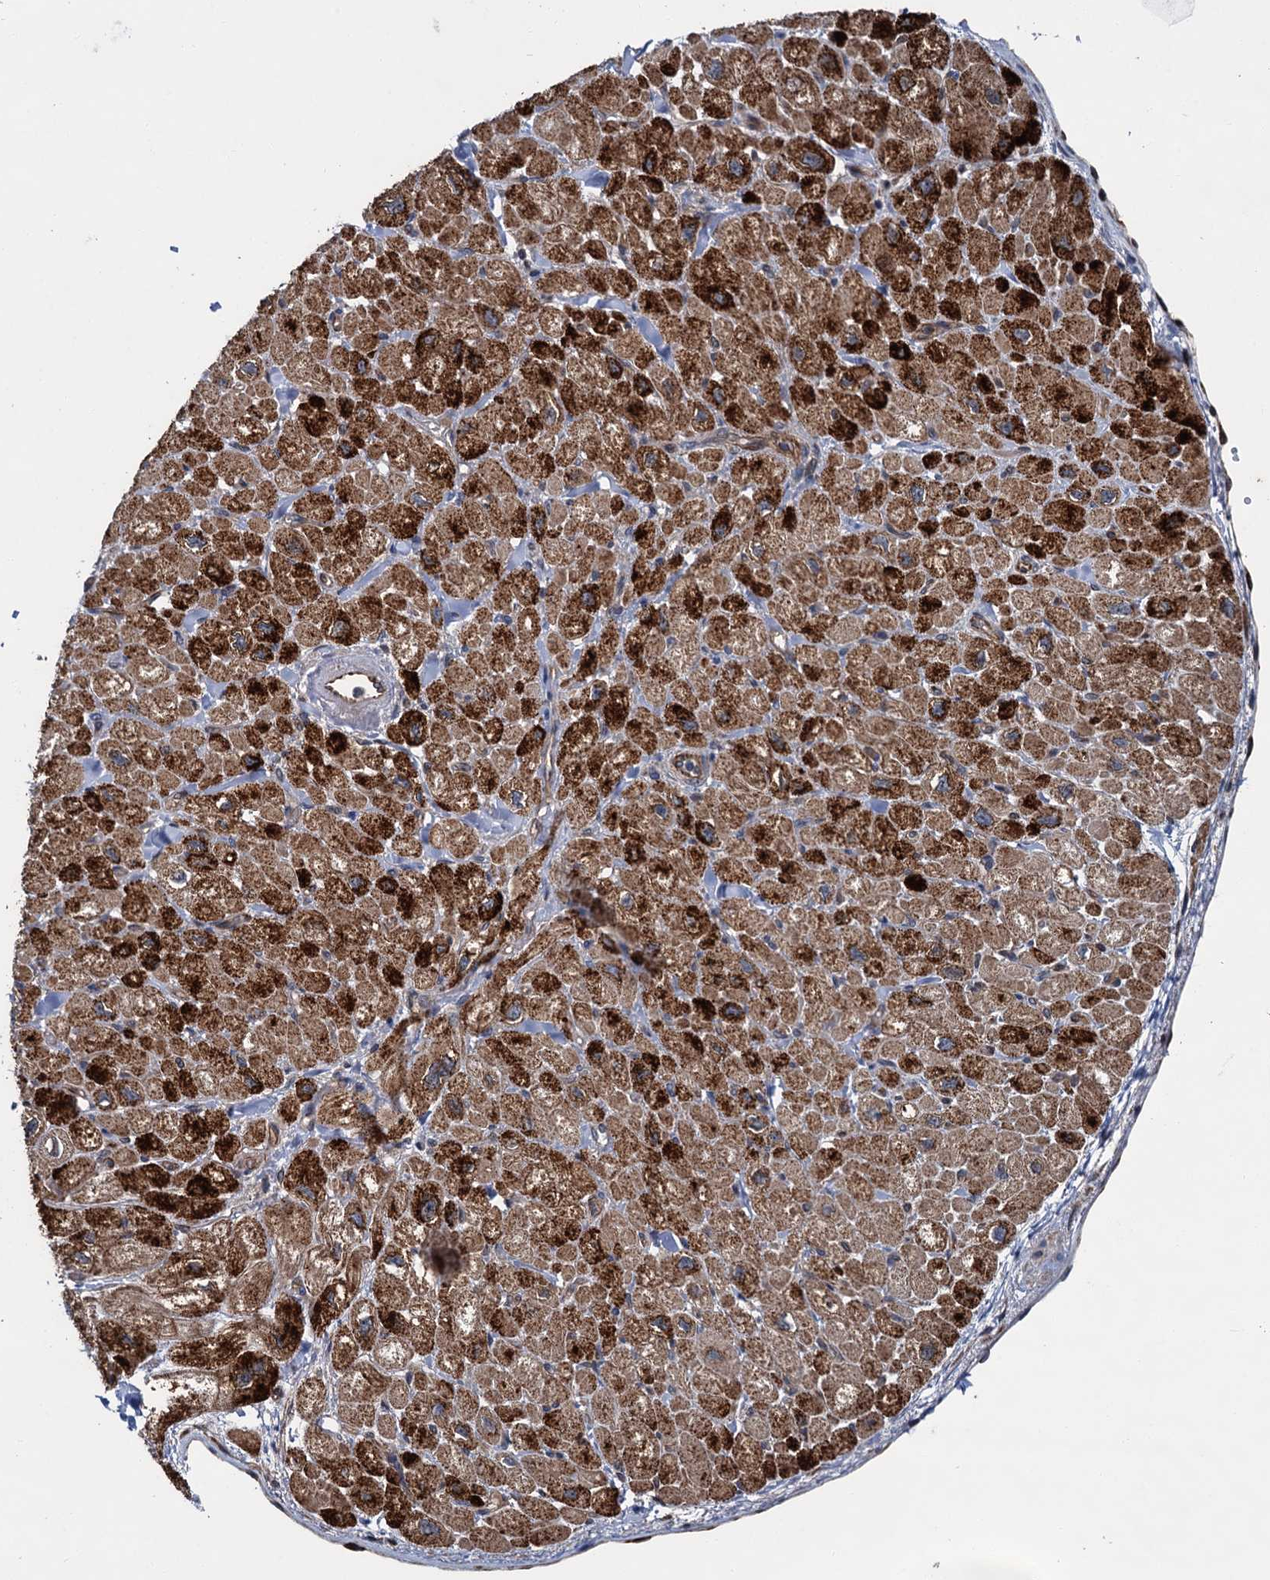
{"staining": {"intensity": "strong", "quantity": "25%-75%", "location": "cytoplasmic/membranous"}, "tissue": "heart muscle", "cell_type": "Cardiomyocytes", "image_type": "normal", "snomed": [{"axis": "morphology", "description": "Normal tissue, NOS"}, {"axis": "topography", "description": "Heart"}], "caption": "Immunohistochemistry (IHC) (DAB) staining of benign heart muscle shows strong cytoplasmic/membranous protein expression in about 25%-75% of cardiomyocytes.", "gene": "ZFYVE19", "patient": {"sex": "male", "age": 65}}